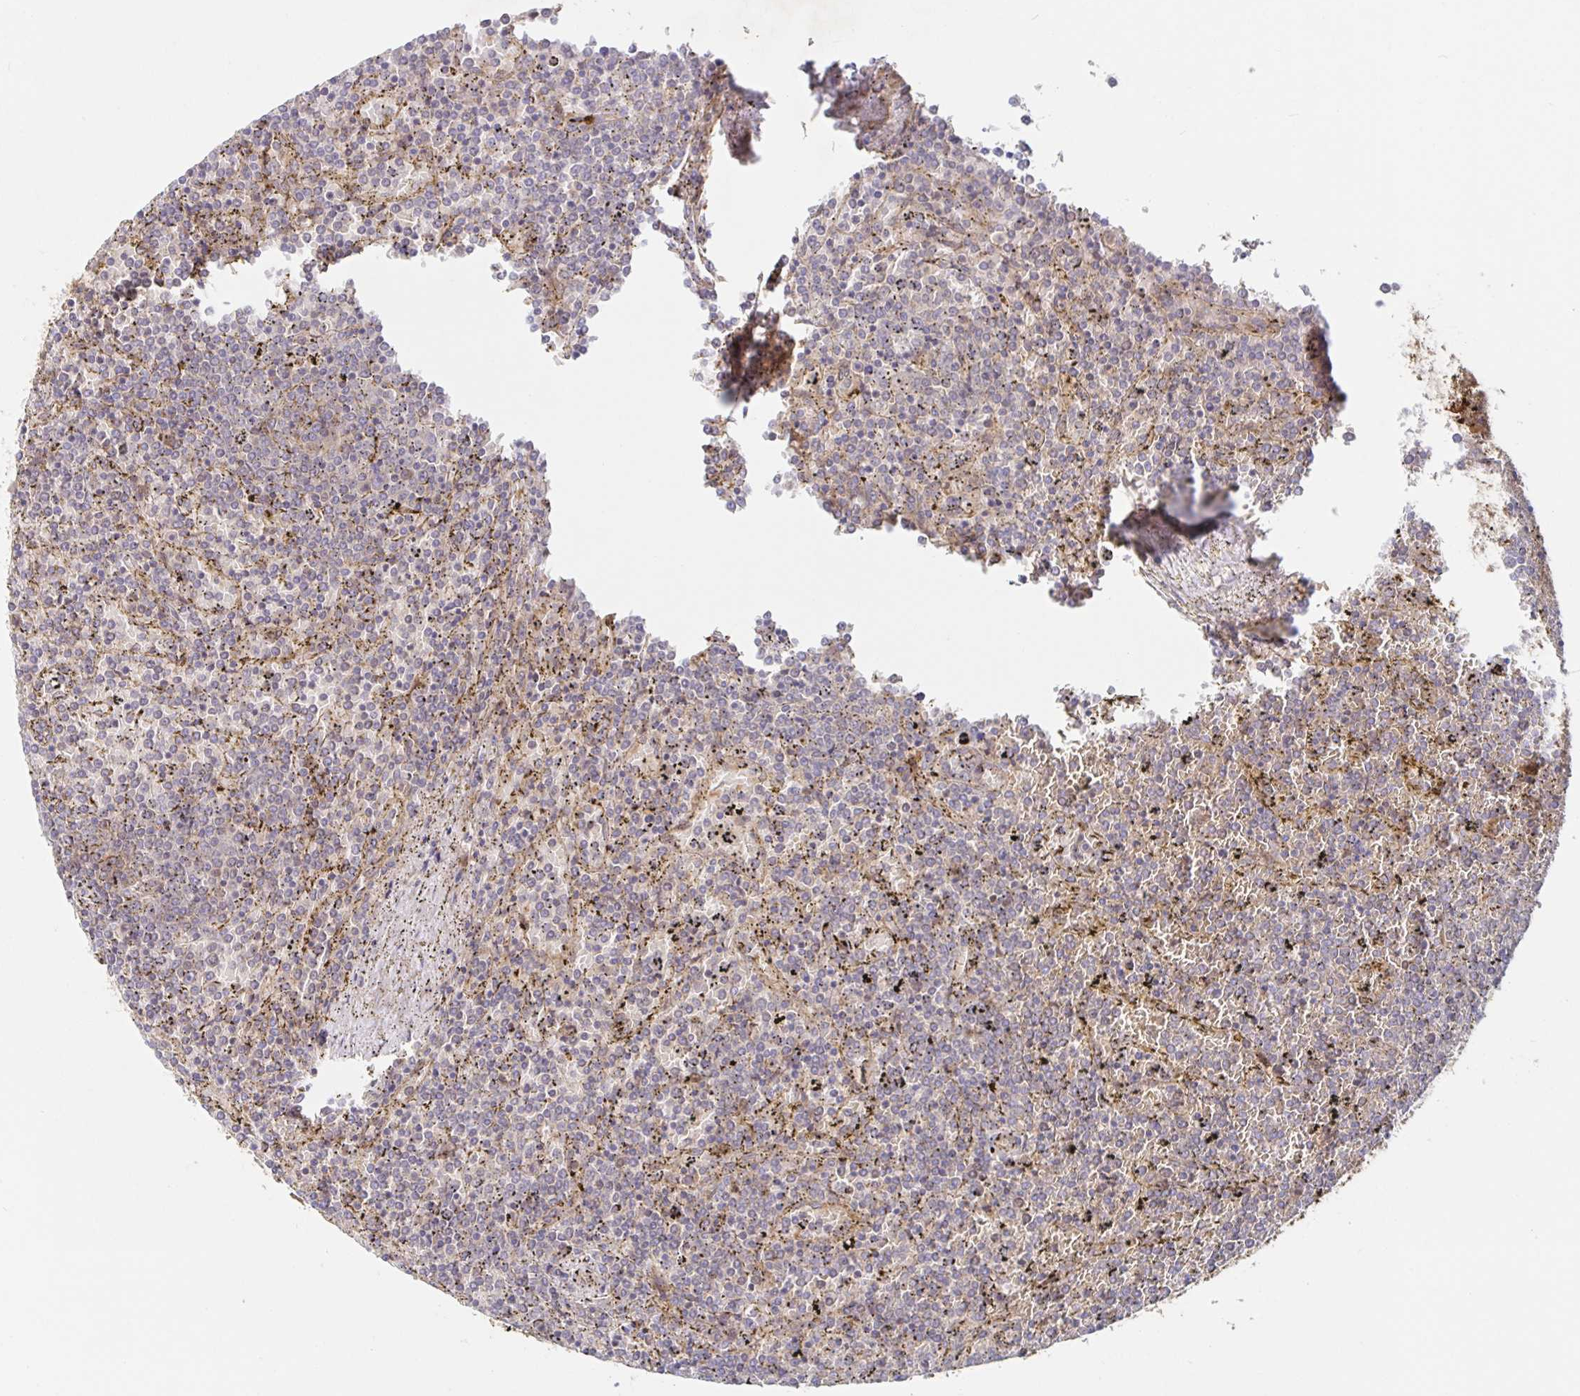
{"staining": {"intensity": "weak", "quantity": "<25%", "location": "cytoplasmic/membranous"}, "tissue": "lymphoma", "cell_type": "Tumor cells", "image_type": "cancer", "snomed": [{"axis": "morphology", "description": "Malignant lymphoma, non-Hodgkin's type, Low grade"}, {"axis": "topography", "description": "Spleen"}], "caption": "DAB (3,3'-diaminobenzidine) immunohistochemical staining of human low-grade malignant lymphoma, non-Hodgkin's type displays no significant positivity in tumor cells.", "gene": "AACS", "patient": {"sex": "female", "age": 77}}